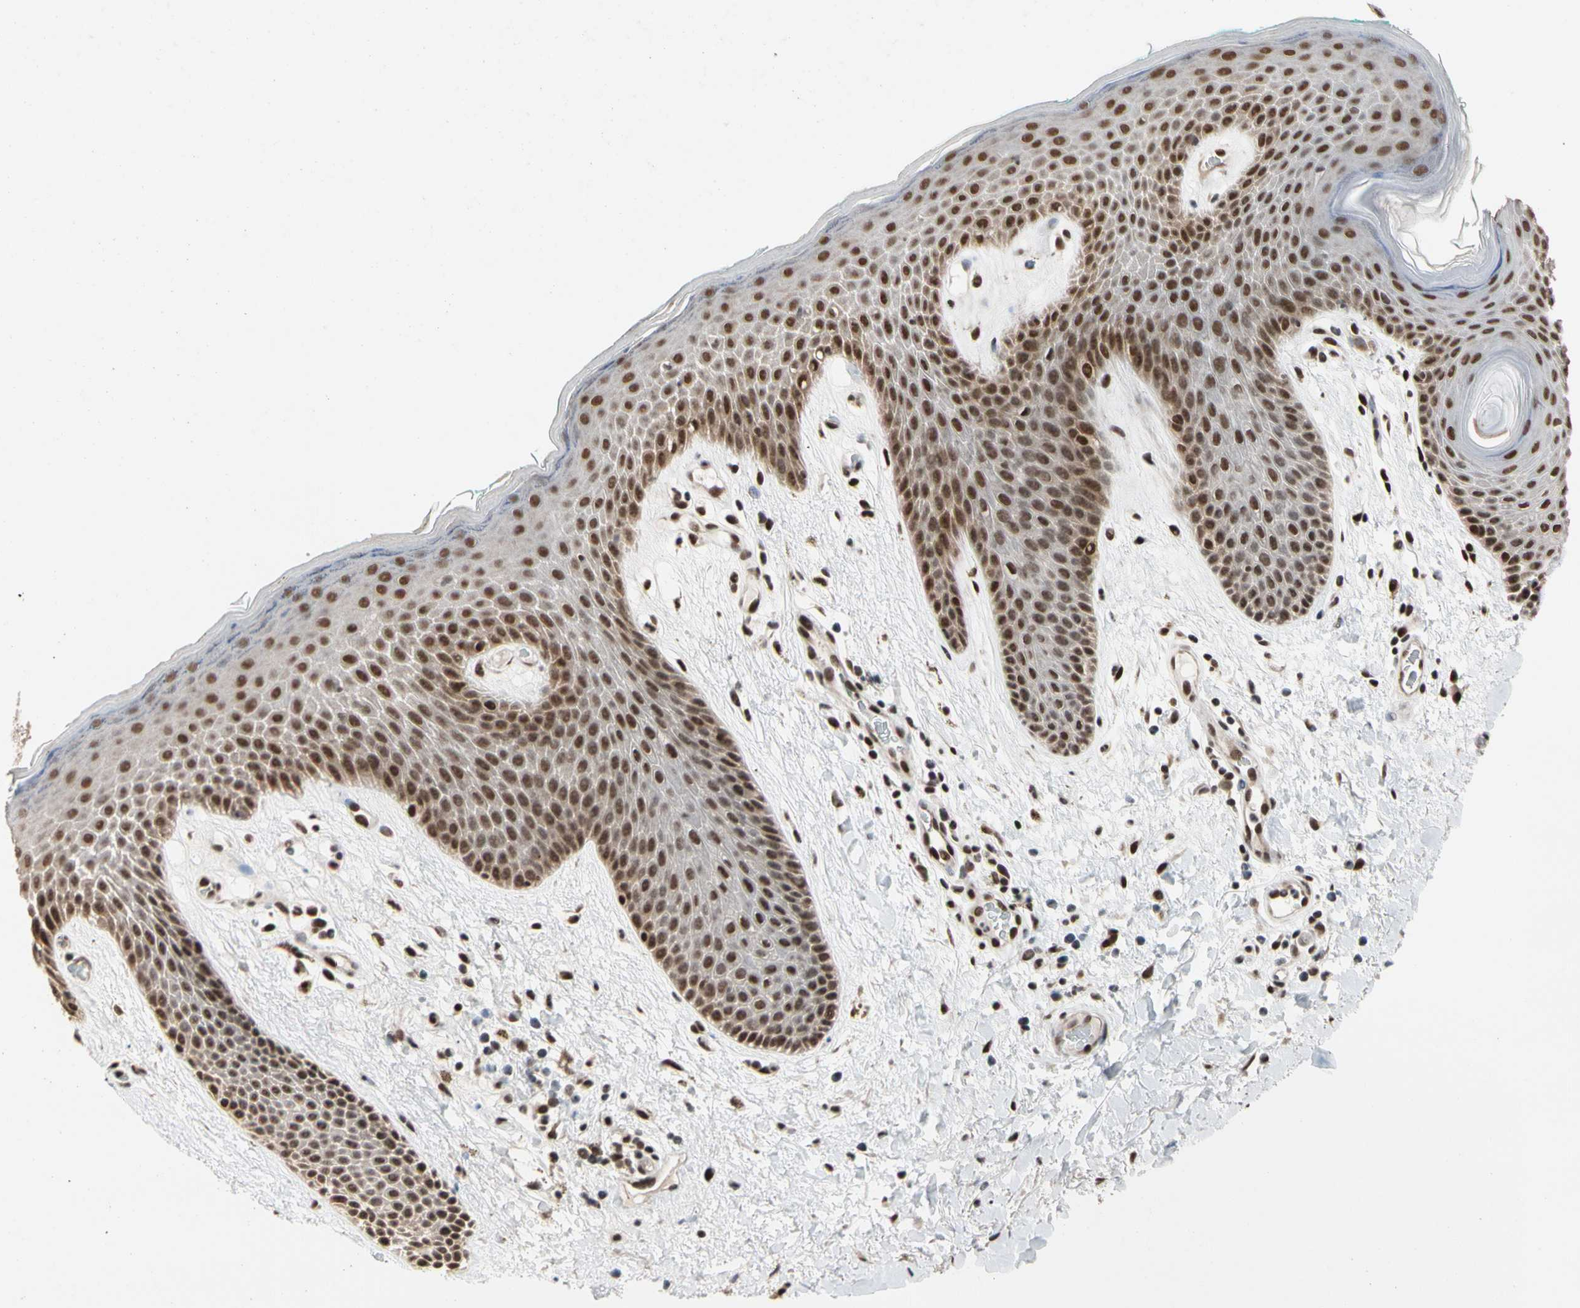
{"staining": {"intensity": "moderate", "quantity": ">75%", "location": "nuclear"}, "tissue": "skin", "cell_type": "Epidermal cells", "image_type": "normal", "snomed": [{"axis": "morphology", "description": "Normal tissue, NOS"}, {"axis": "topography", "description": "Anal"}], "caption": "An image of human skin stained for a protein demonstrates moderate nuclear brown staining in epidermal cells. The staining was performed using DAB (3,3'-diaminobenzidine), with brown indicating positive protein expression. Nuclei are stained blue with hematoxylin.", "gene": "FAM98B", "patient": {"sex": "male", "age": 74}}